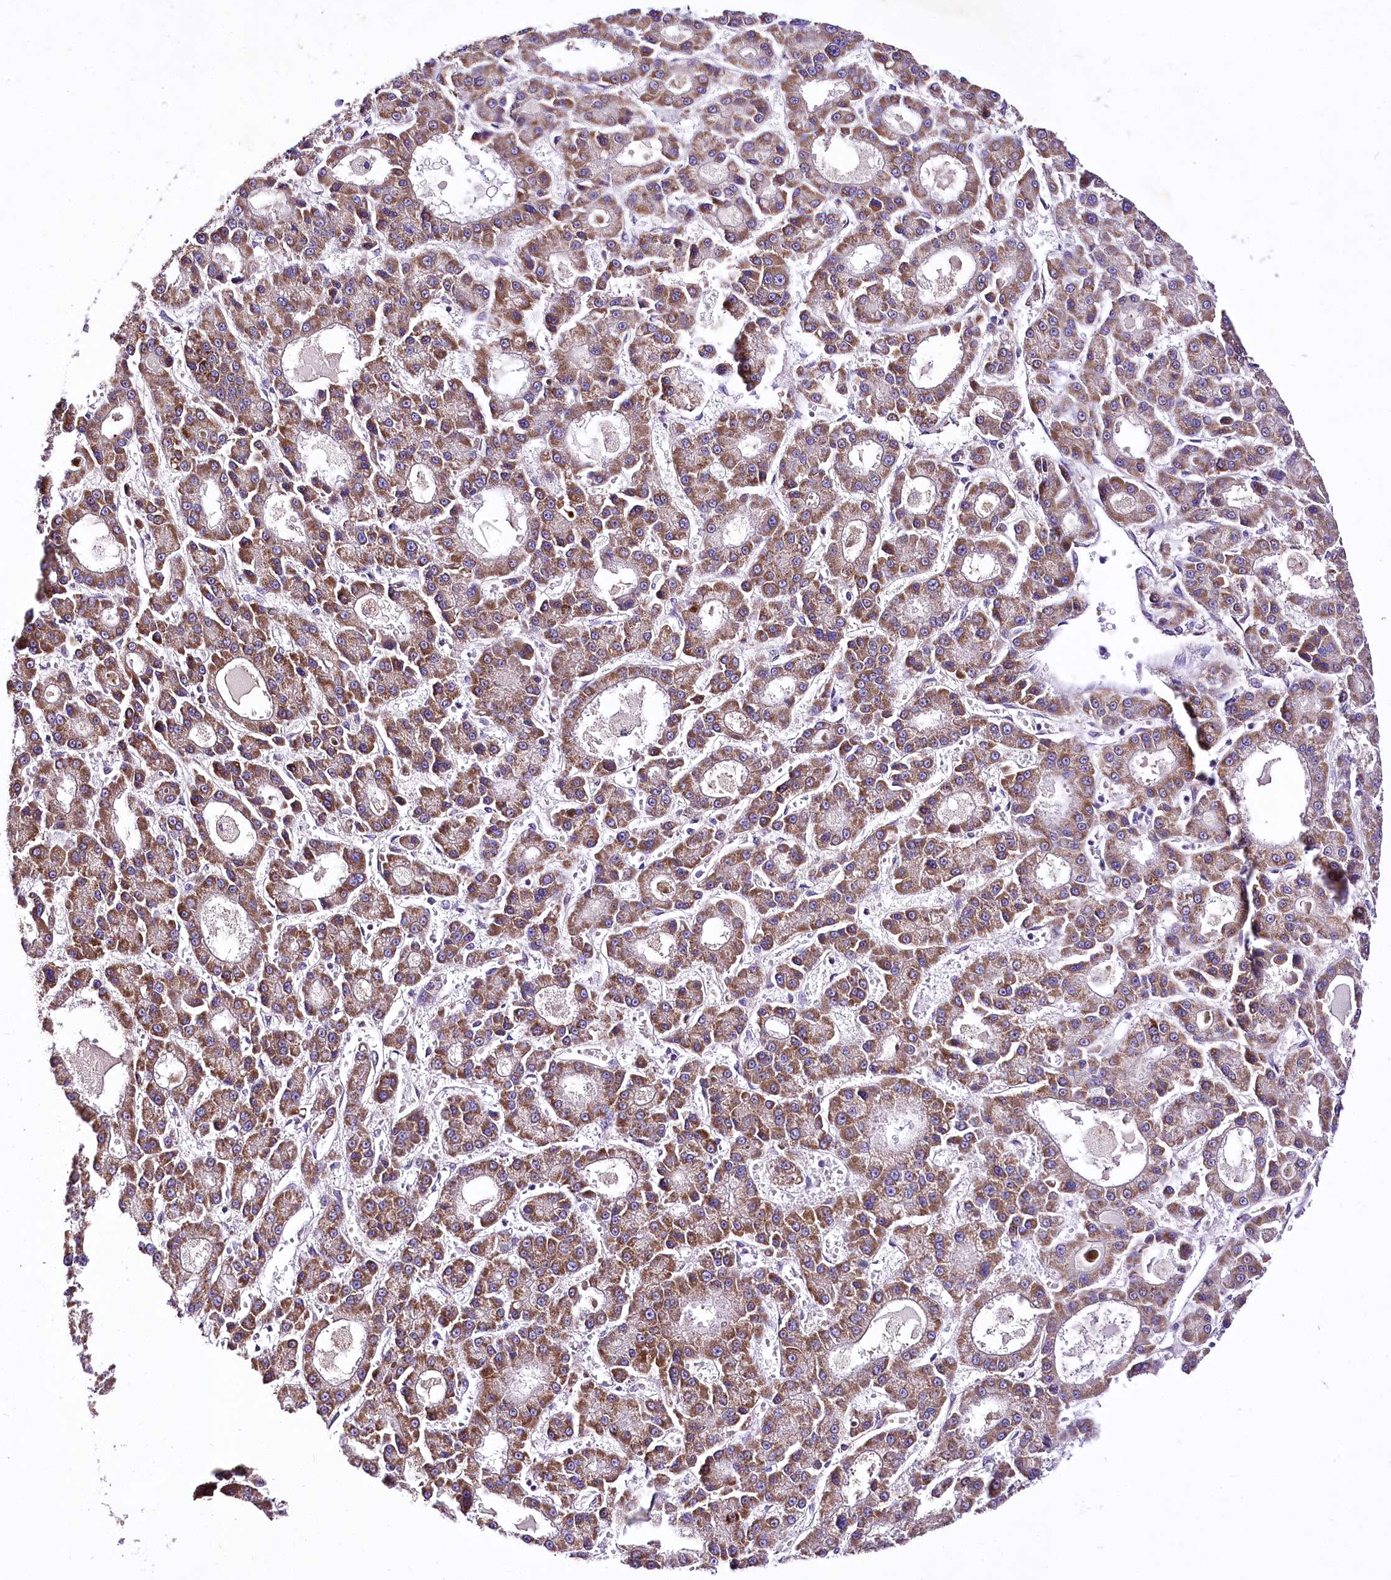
{"staining": {"intensity": "moderate", "quantity": ">75%", "location": "cytoplasmic/membranous"}, "tissue": "liver cancer", "cell_type": "Tumor cells", "image_type": "cancer", "snomed": [{"axis": "morphology", "description": "Carcinoma, Hepatocellular, NOS"}, {"axis": "topography", "description": "Liver"}], "caption": "Liver cancer (hepatocellular carcinoma) tissue shows moderate cytoplasmic/membranous expression in about >75% of tumor cells, visualized by immunohistochemistry.", "gene": "ATE1", "patient": {"sex": "male", "age": 70}}